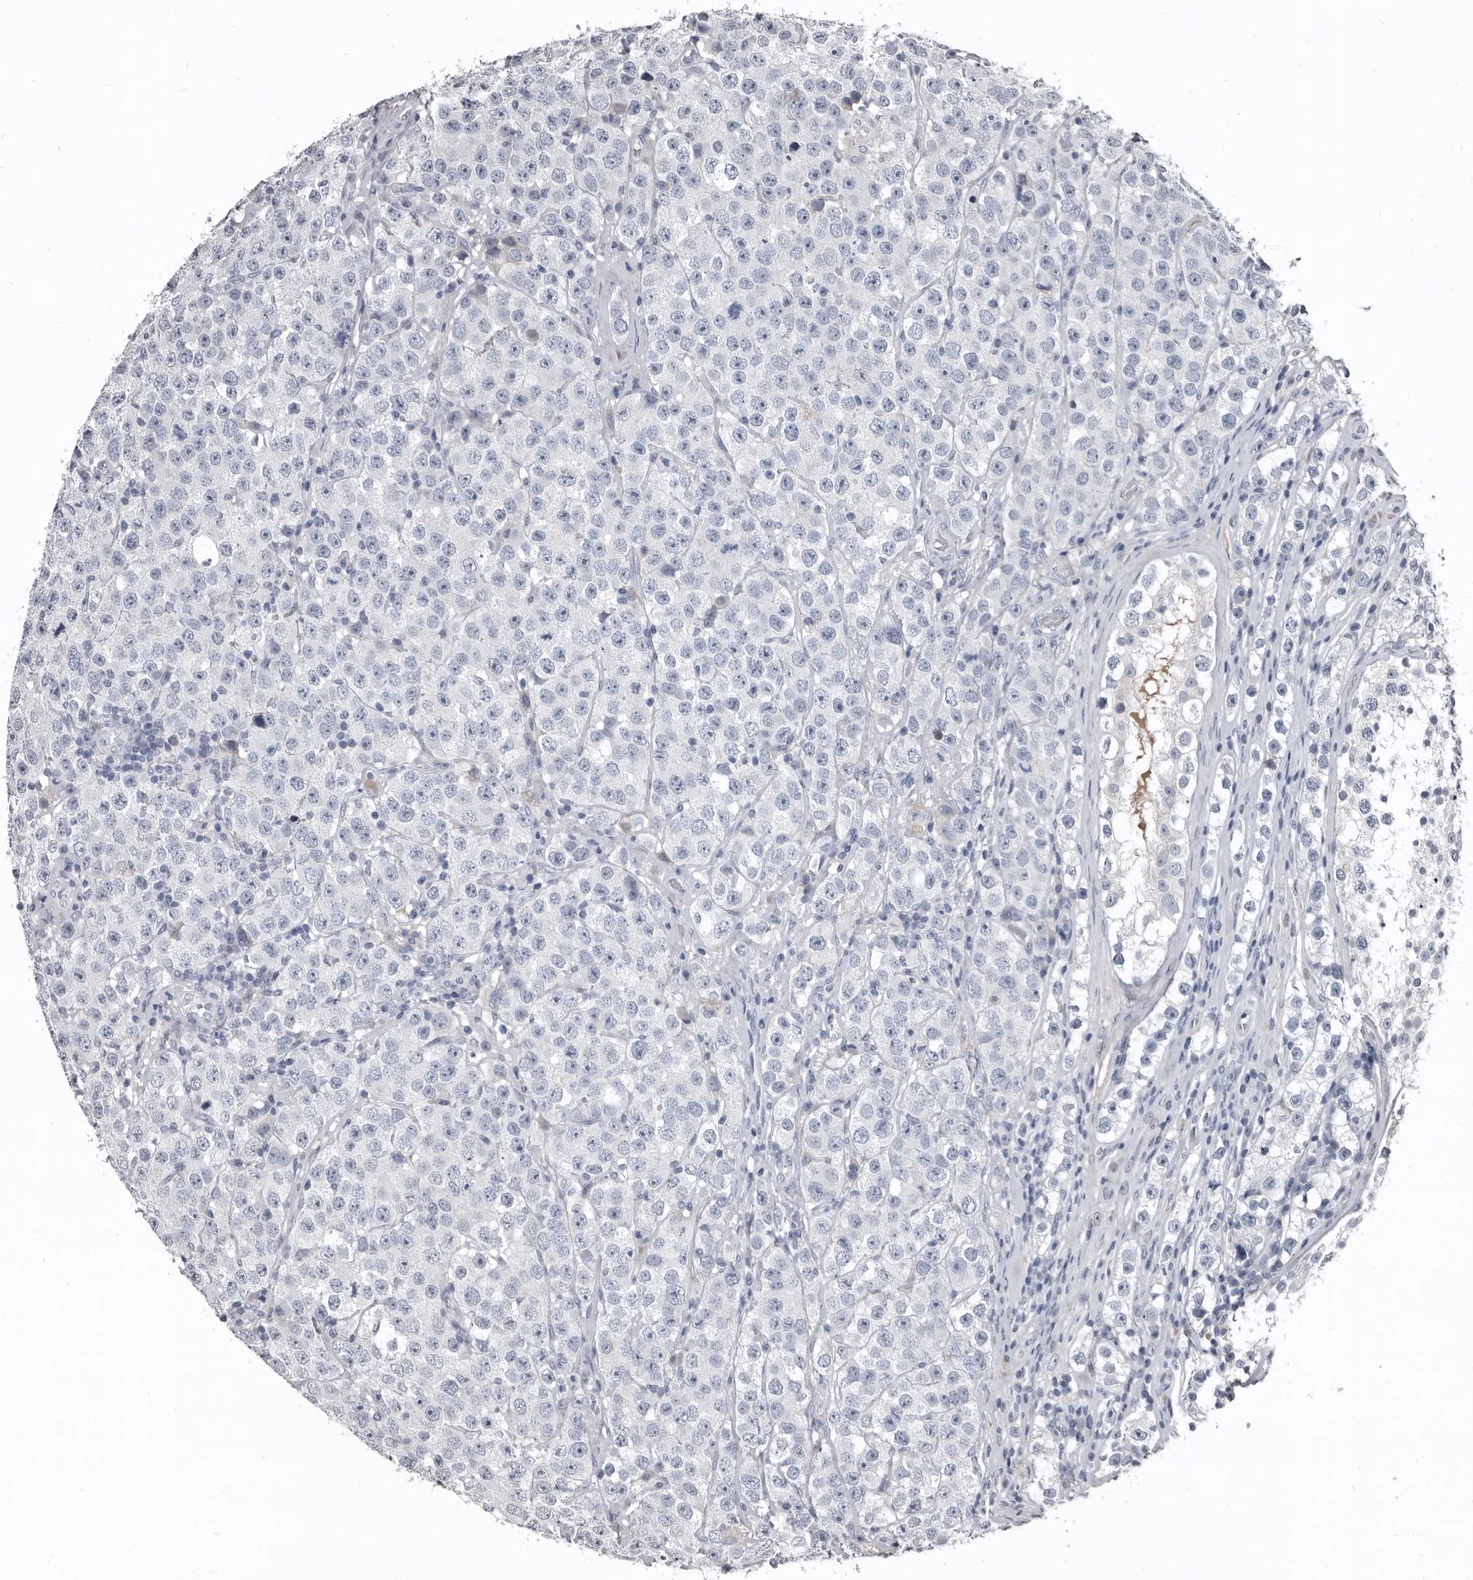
{"staining": {"intensity": "negative", "quantity": "none", "location": "none"}, "tissue": "testis cancer", "cell_type": "Tumor cells", "image_type": "cancer", "snomed": [{"axis": "morphology", "description": "Seminoma, NOS"}, {"axis": "morphology", "description": "Carcinoma, Embryonal, NOS"}, {"axis": "topography", "description": "Testis"}], "caption": "High magnification brightfield microscopy of seminoma (testis) stained with DAB (3,3'-diaminobenzidine) (brown) and counterstained with hematoxylin (blue): tumor cells show no significant positivity. Brightfield microscopy of immunohistochemistry stained with DAB (3,3'-diaminobenzidine) (brown) and hematoxylin (blue), captured at high magnification.", "gene": "GREB1", "patient": {"sex": "male", "age": 28}}